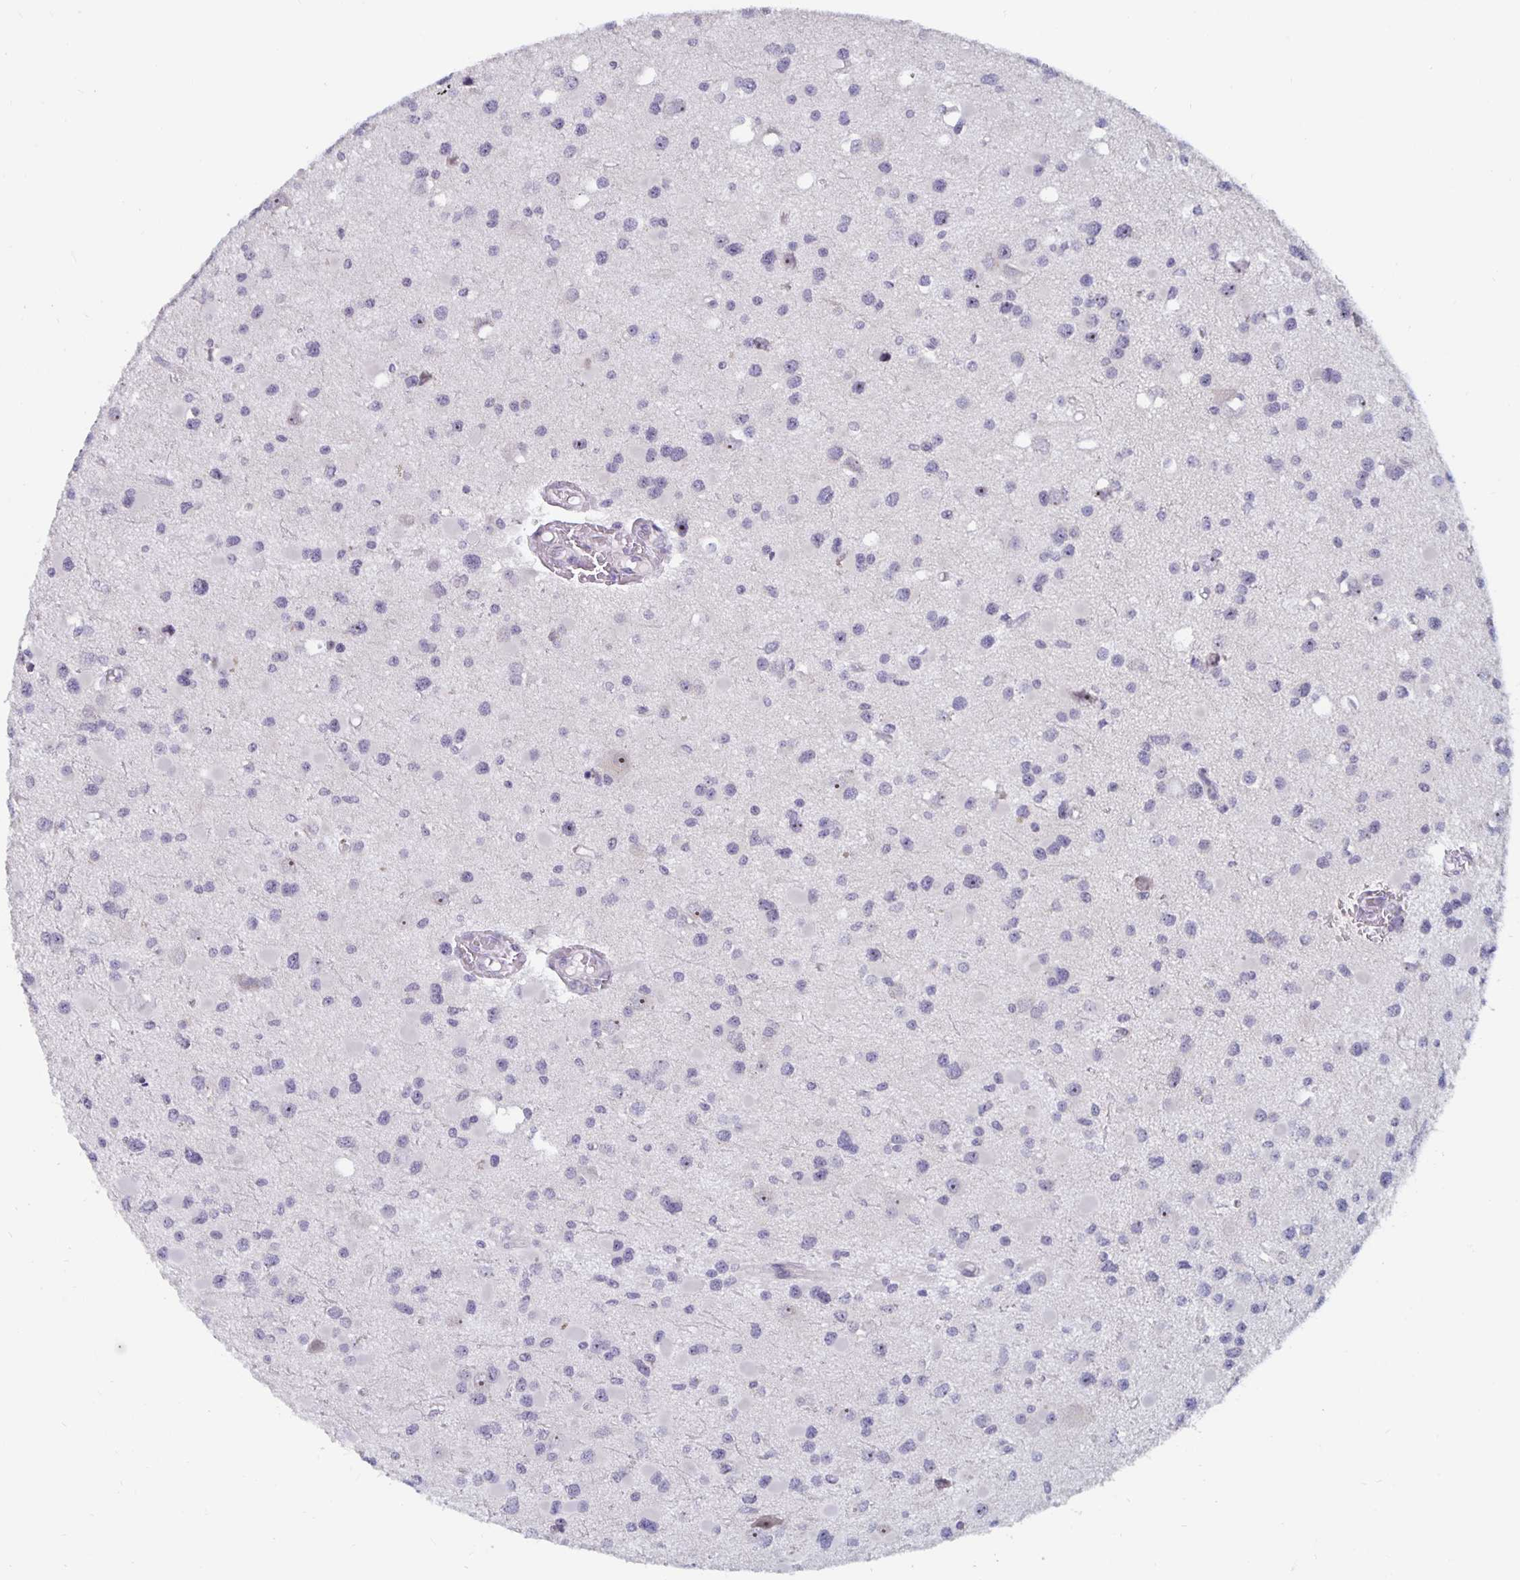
{"staining": {"intensity": "negative", "quantity": "none", "location": "none"}, "tissue": "glioma", "cell_type": "Tumor cells", "image_type": "cancer", "snomed": [{"axis": "morphology", "description": "Glioma, malignant, High grade"}, {"axis": "topography", "description": "Brain"}], "caption": "Tumor cells show no significant protein staining in high-grade glioma (malignant).", "gene": "NUP85", "patient": {"sex": "male", "age": 54}}